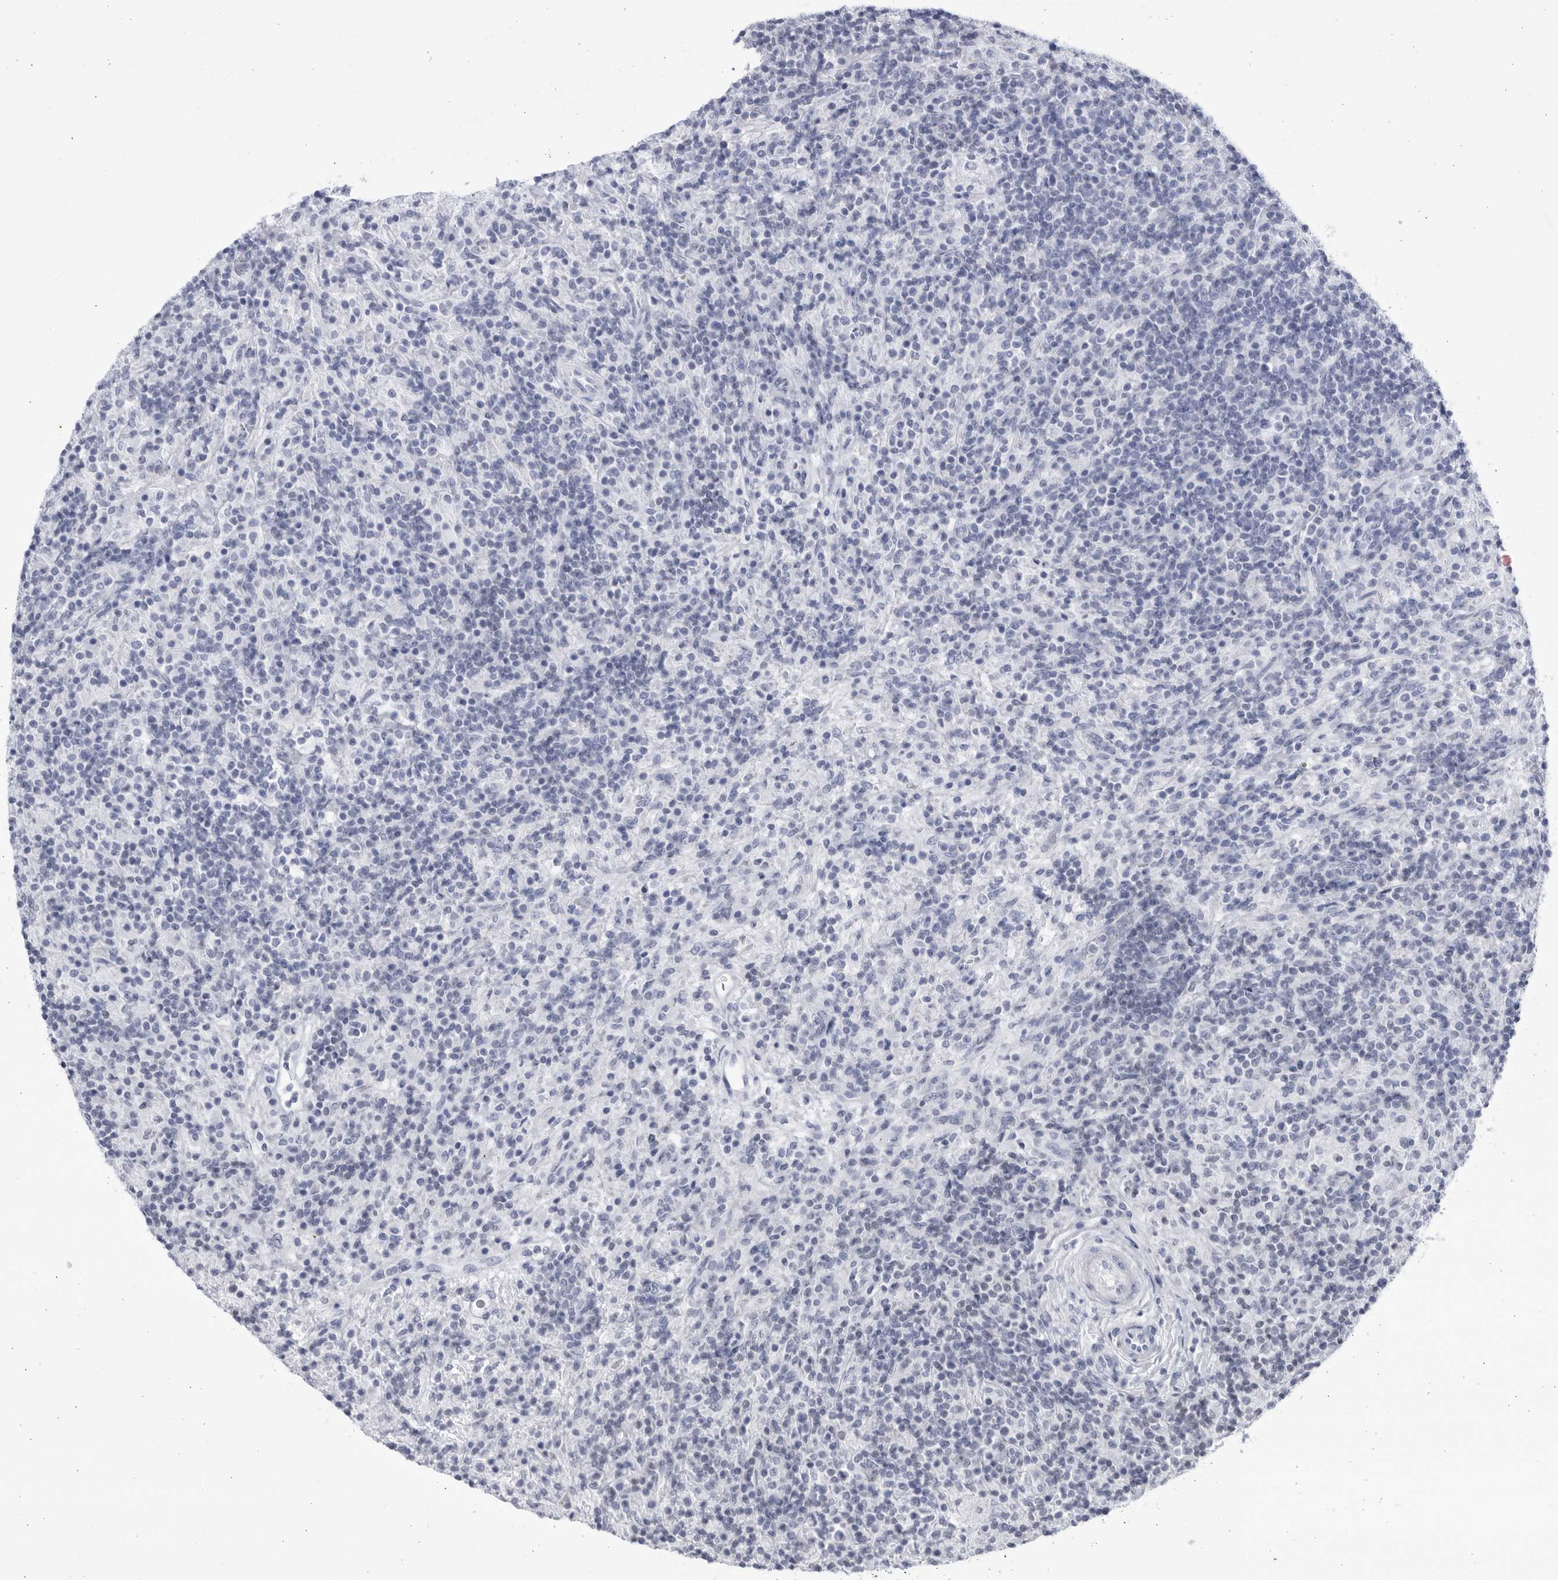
{"staining": {"intensity": "negative", "quantity": "none", "location": "none"}, "tissue": "lymphoma", "cell_type": "Tumor cells", "image_type": "cancer", "snomed": [{"axis": "morphology", "description": "Hodgkin's disease, NOS"}, {"axis": "topography", "description": "Lymph node"}], "caption": "Immunohistochemistry of human lymphoma demonstrates no positivity in tumor cells.", "gene": "CCDC181", "patient": {"sex": "male", "age": 70}}